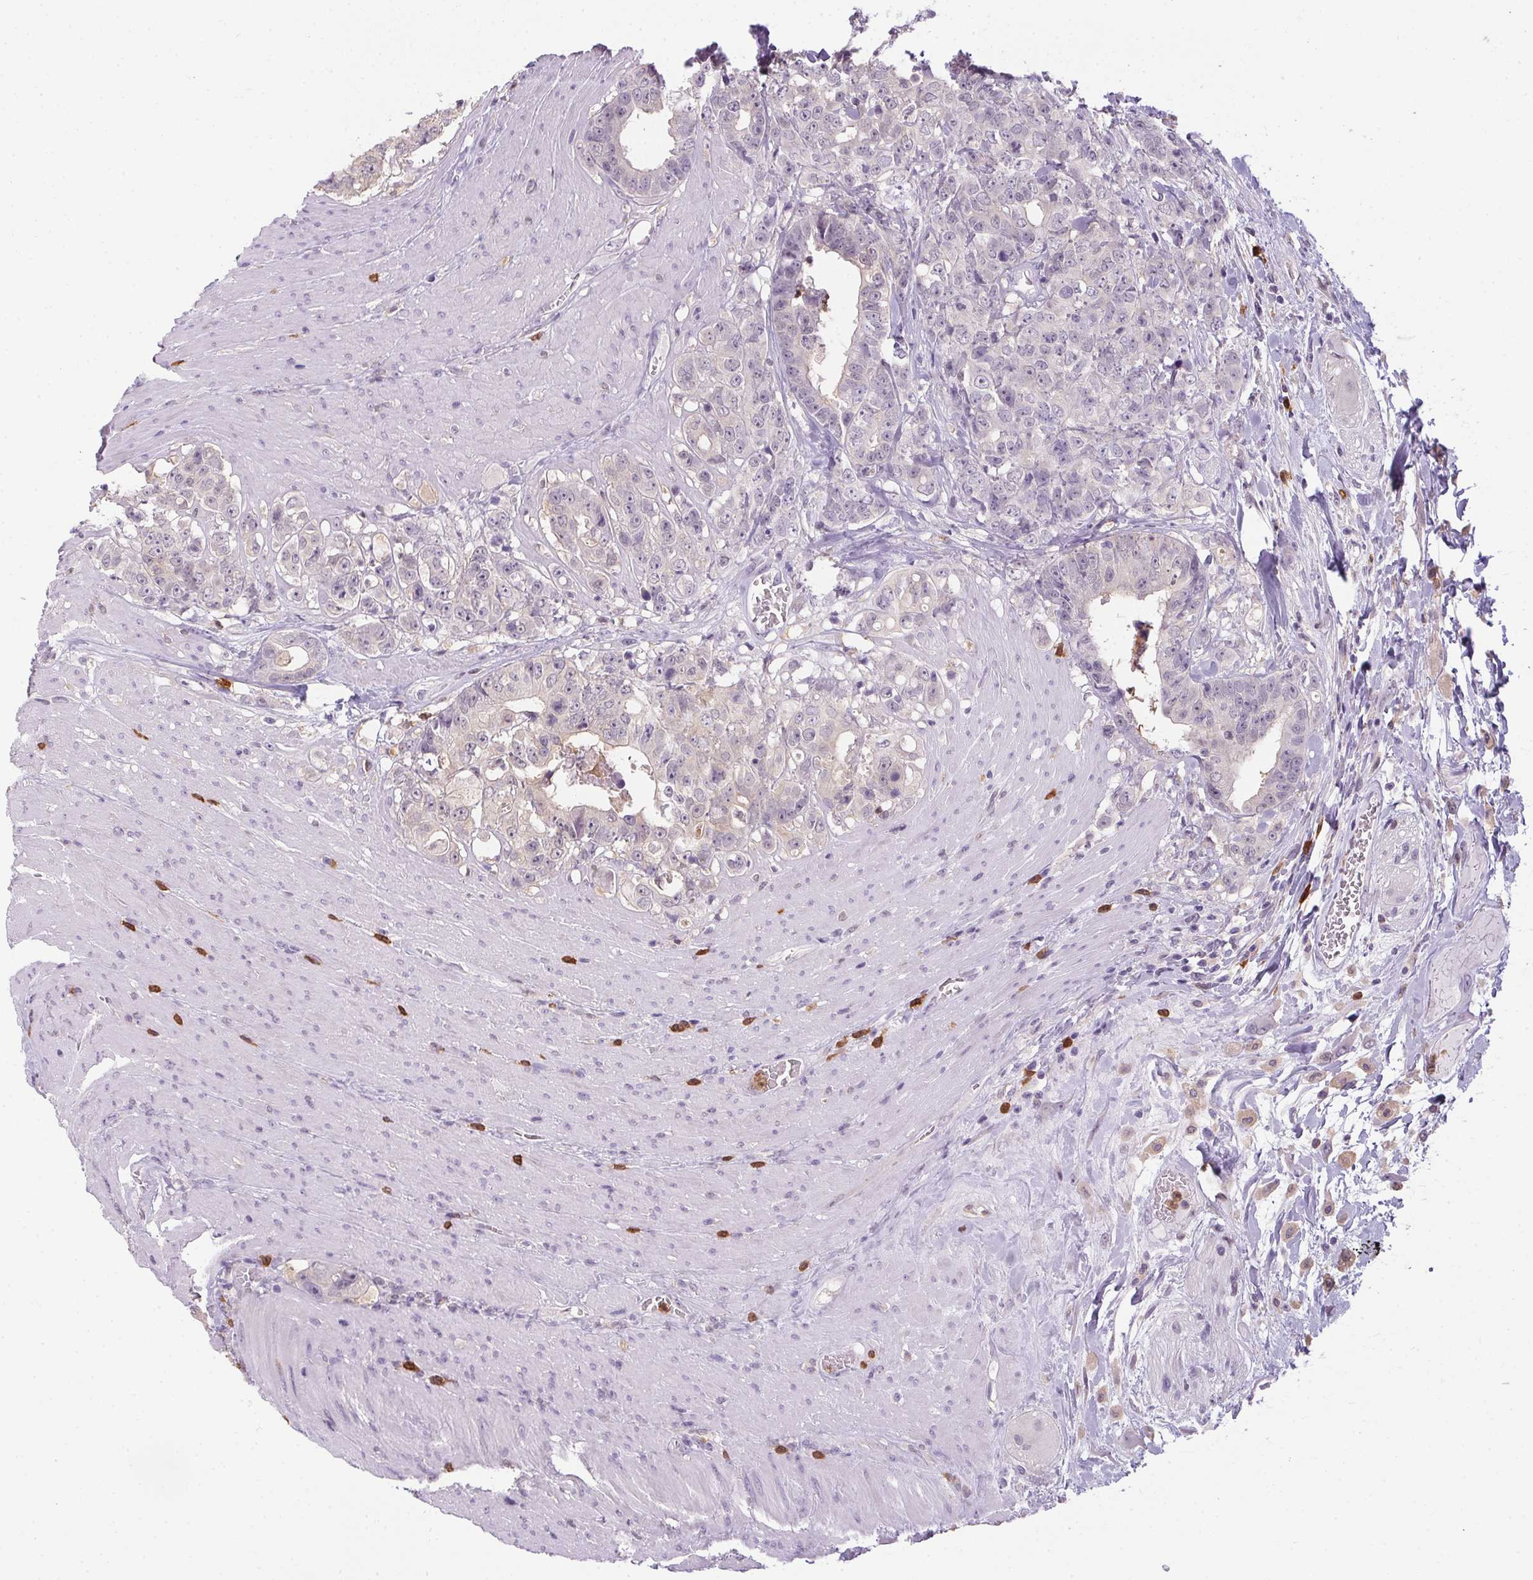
{"staining": {"intensity": "negative", "quantity": "none", "location": "none"}, "tissue": "colorectal cancer", "cell_type": "Tumor cells", "image_type": "cancer", "snomed": [{"axis": "morphology", "description": "Adenocarcinoma, NOS"}, {"axis": "topography", "description": "Rectum"}], "caption": "Immunohistochemical staining of colorectal cancer demonstrates no significant positivity in tumor cells.", "gene": "DNAJC5G", "patient": {"sex": "female", "age": 62}}